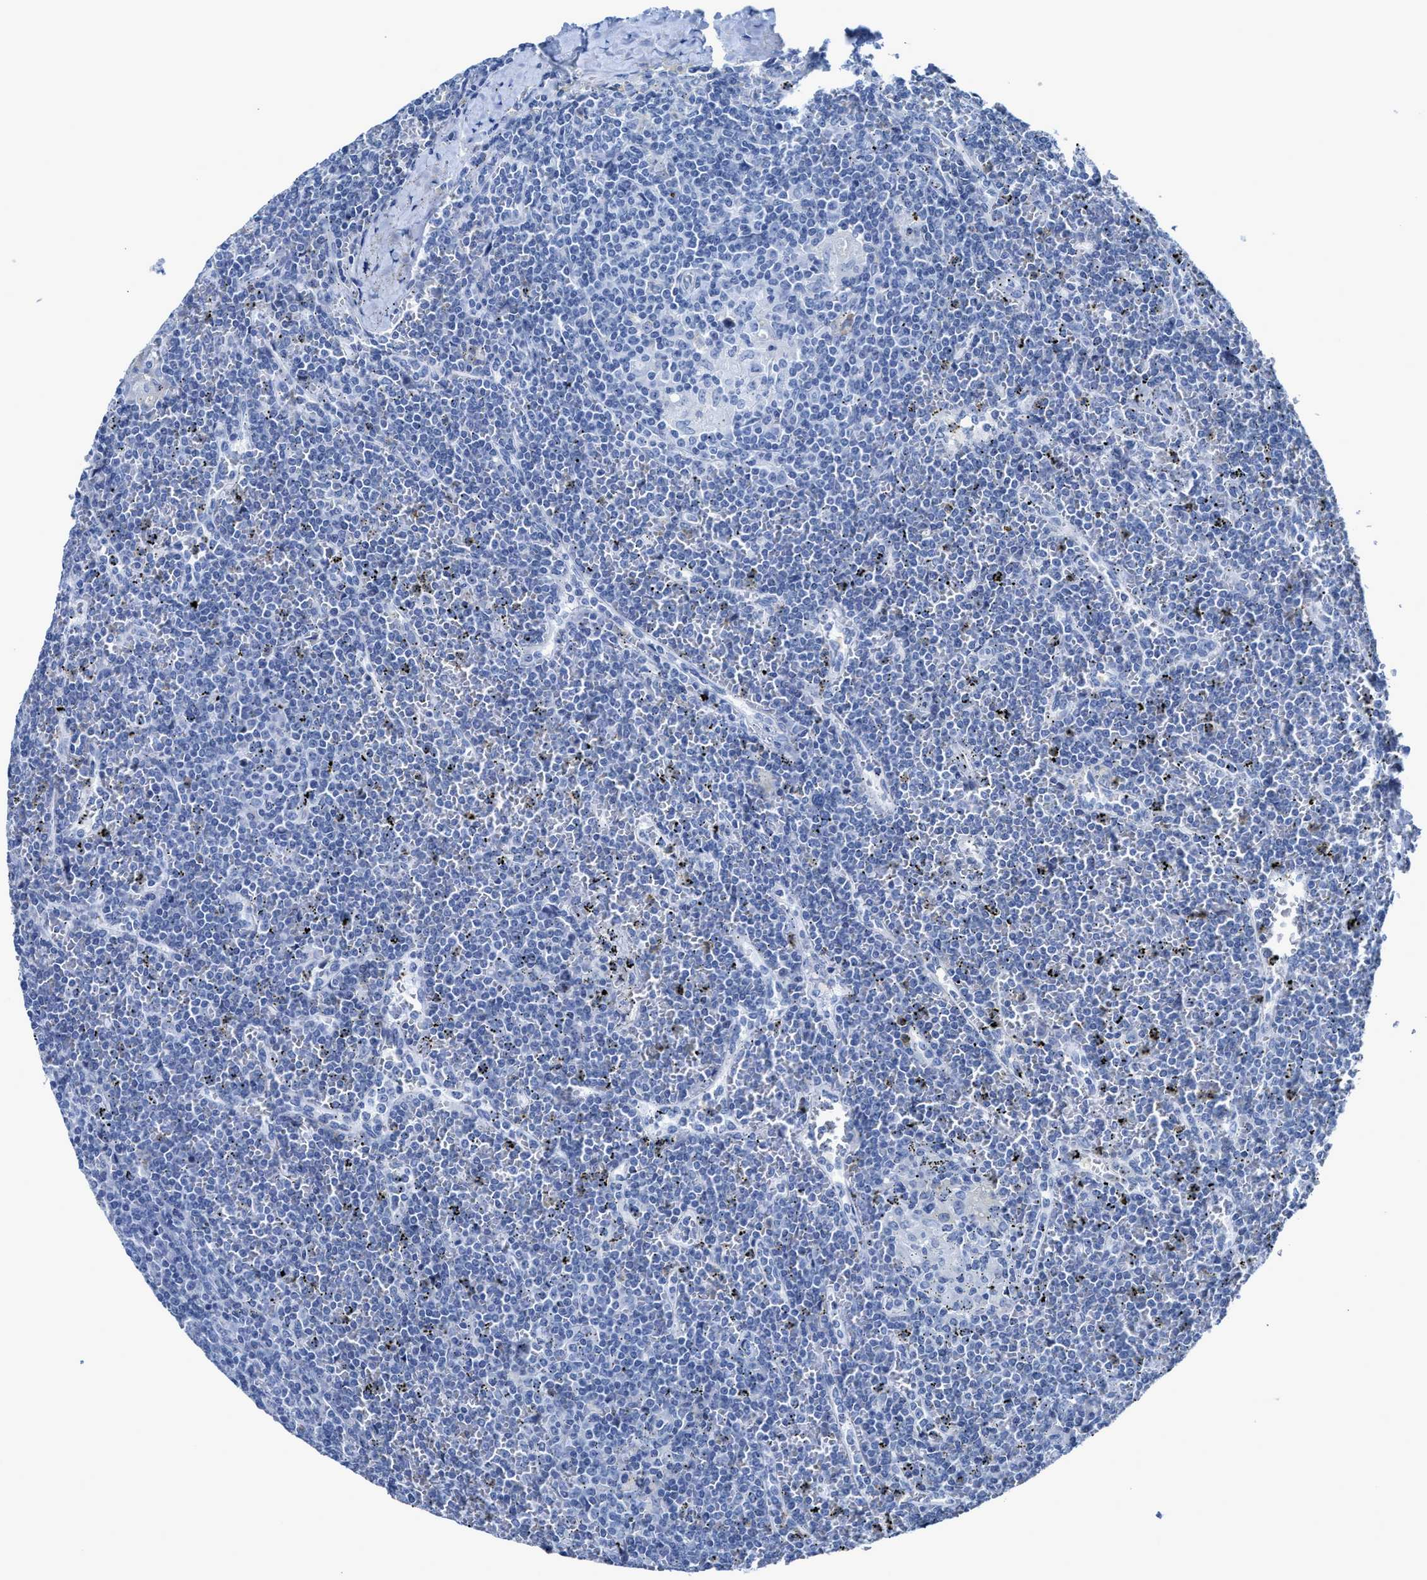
{"staining": {"intensity": "negative", "quantity": "none", "location": "none"}, "tissue": "lymphoma", "cell_type": "Tumor cells", "image_type": "cancer", "snomed": [{"axis": "morphology", "description": "Malignant lymphoma, non-Hodgkin's type, Low grade"}, {"axis": "topography", "description": "Spleen"}], "caption": "The image exhibits no significant positivity in tumor cells of low-grade malignant lymphoma, non-Hodgkin's type.", "gene": "CEACAM5", "patient": {"sex": "female", "age": 19}}